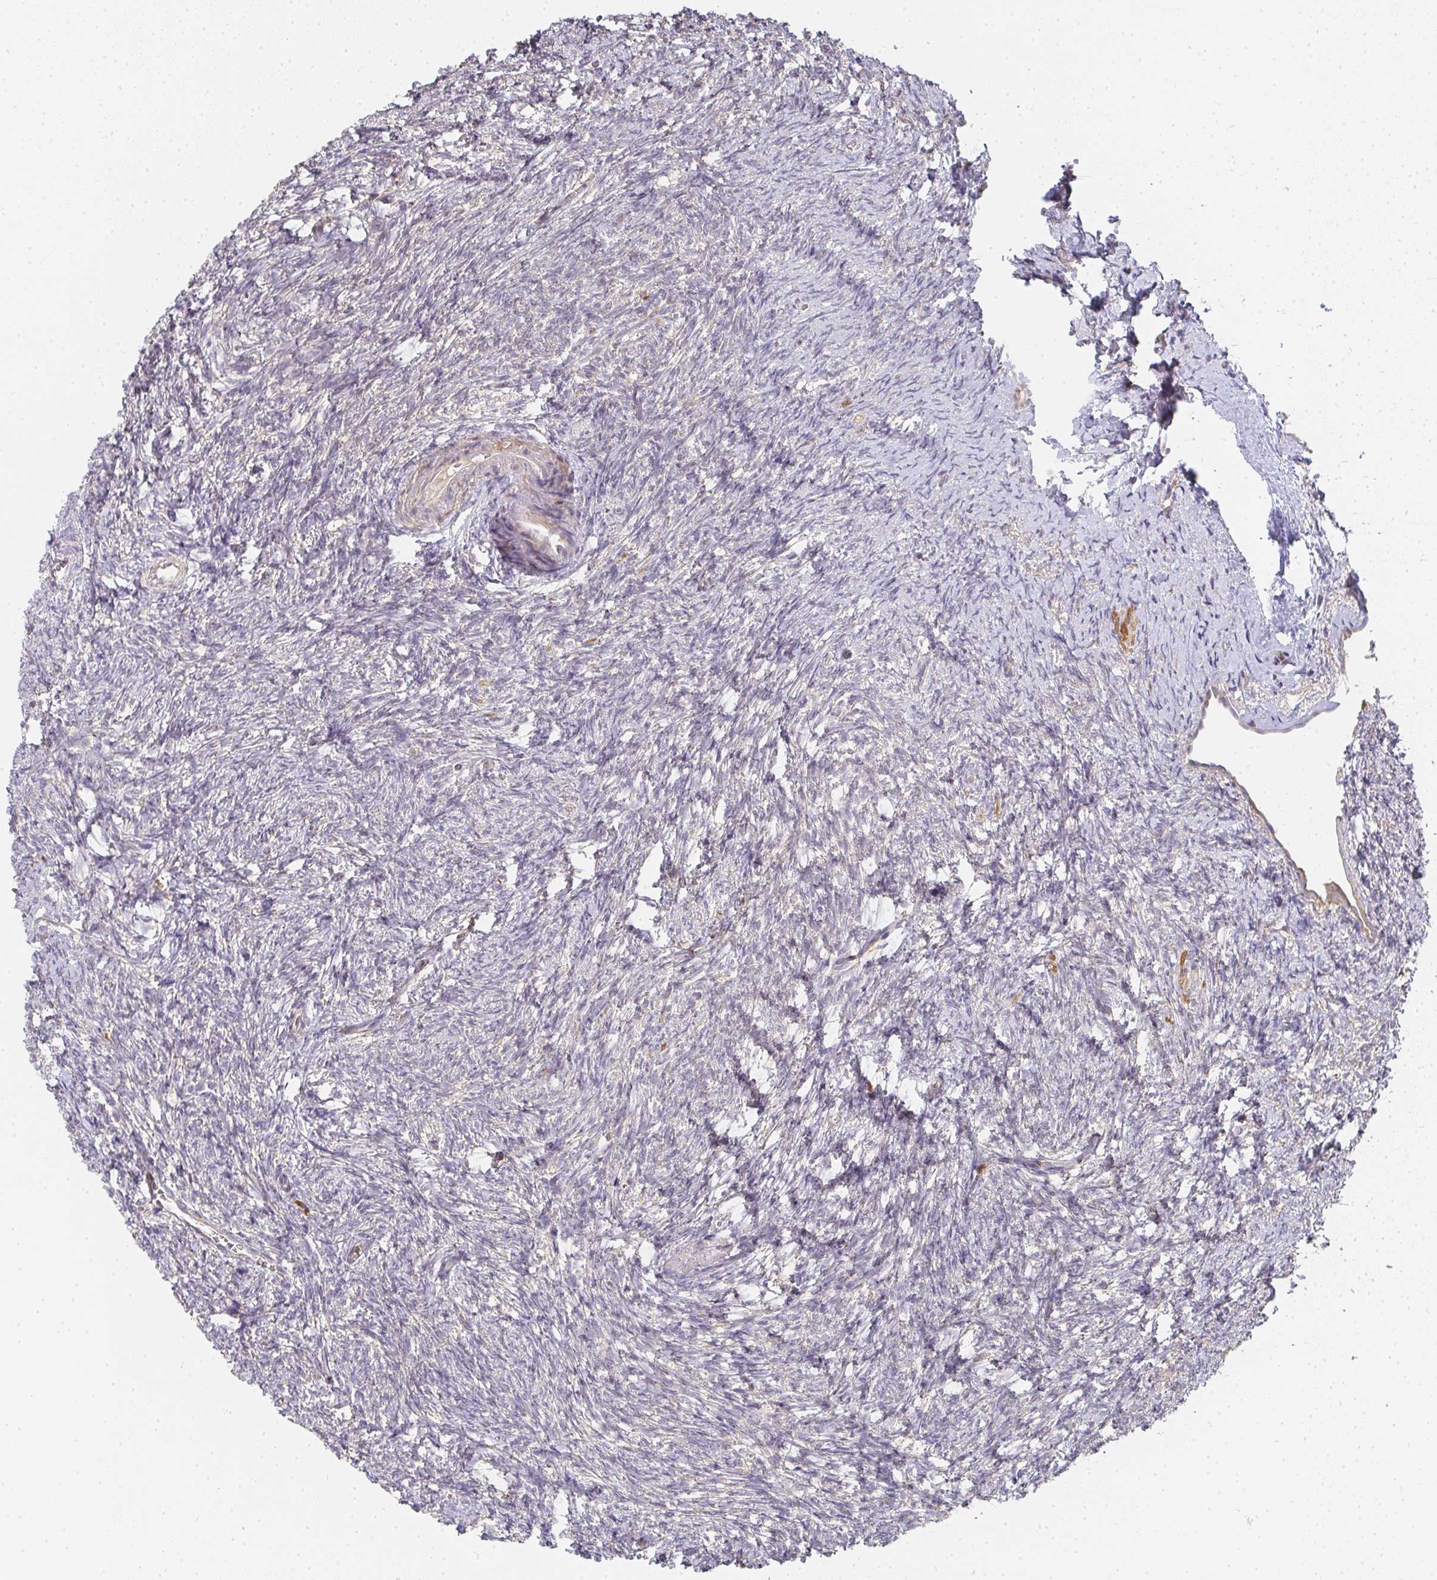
{"staining": {"intensity": "weak", "quantity": "<25%", "location": "cytoplasmic/membranous"}, "tissue": "ovary", "cell_type": "Ovarian stroma cells", "image_type": "normal", "snomed": [{"axis": "morphology", "description": "Normal tissue, NOS"}, {"axis": "topography", "description": "Ovary"}], "caption": "DAB immunohistochemical staining of normal human ovary displays no significant staining in ovarian stroma cells. (DAB immunohistochemistry visualized using brightfield microscopy, high magnification).", "gene": "SLC35B3", "patient": {"sex": "female", "age": 41}}